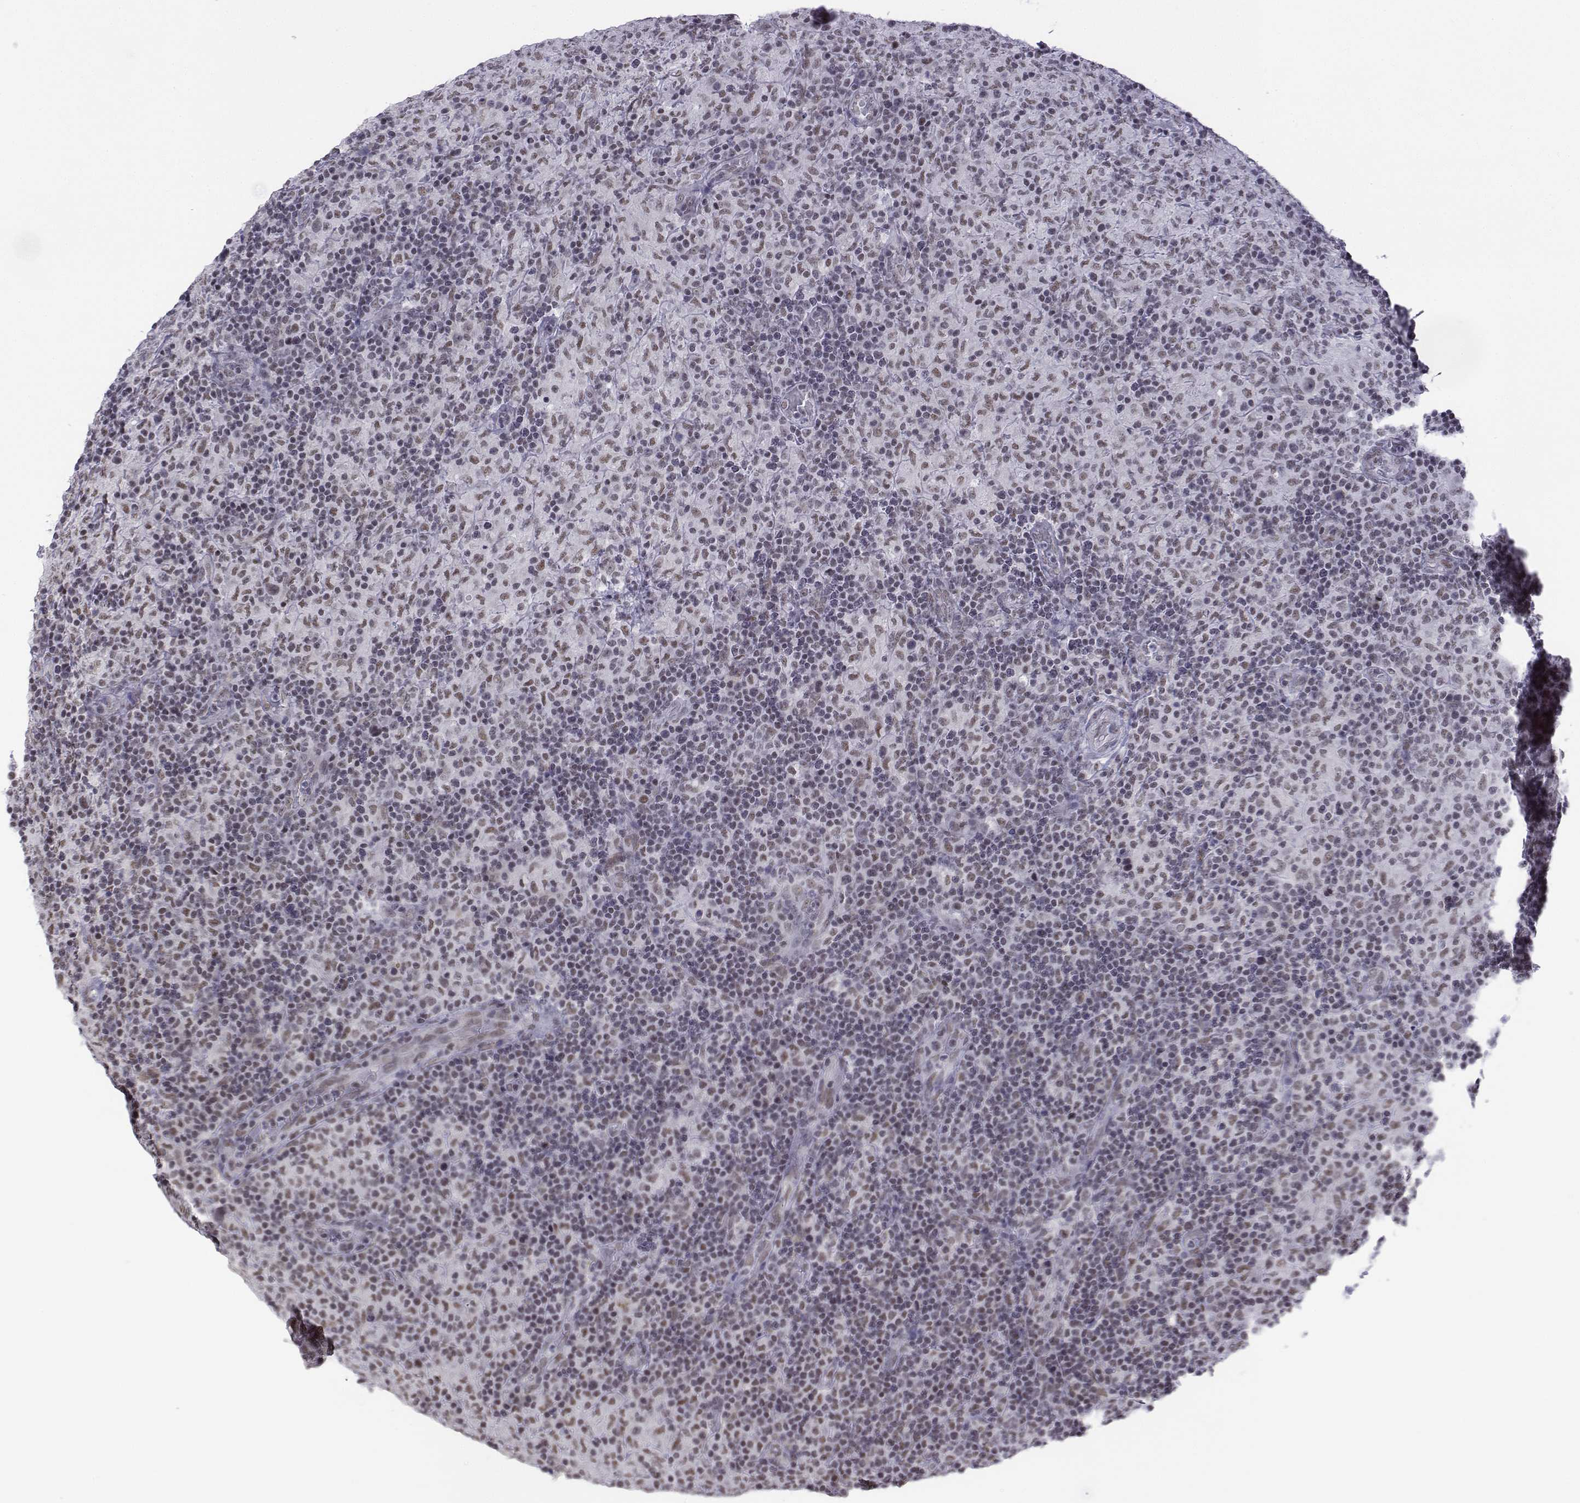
{"staining": {"intensity": "moderate", "quantity": ">75%", "location": "nuclear"}, "tissue": "lymphoma", "cell_type": "Tumor cells", "image_type": "cancer", "snomed": [{"axis": "morphology", "description": "Hodgkin's disease, NOS"}, {"axis": "topography", "description": "Lymph node"}], "caption": "Approximately >75% of tumor cells in Hodgkin's disease exhibit moderate nuclear protein expression as visualized by brown immunohistochemical staining.", "gene": "SETD1A", "patient": {"sex": "male", "age": 70}}